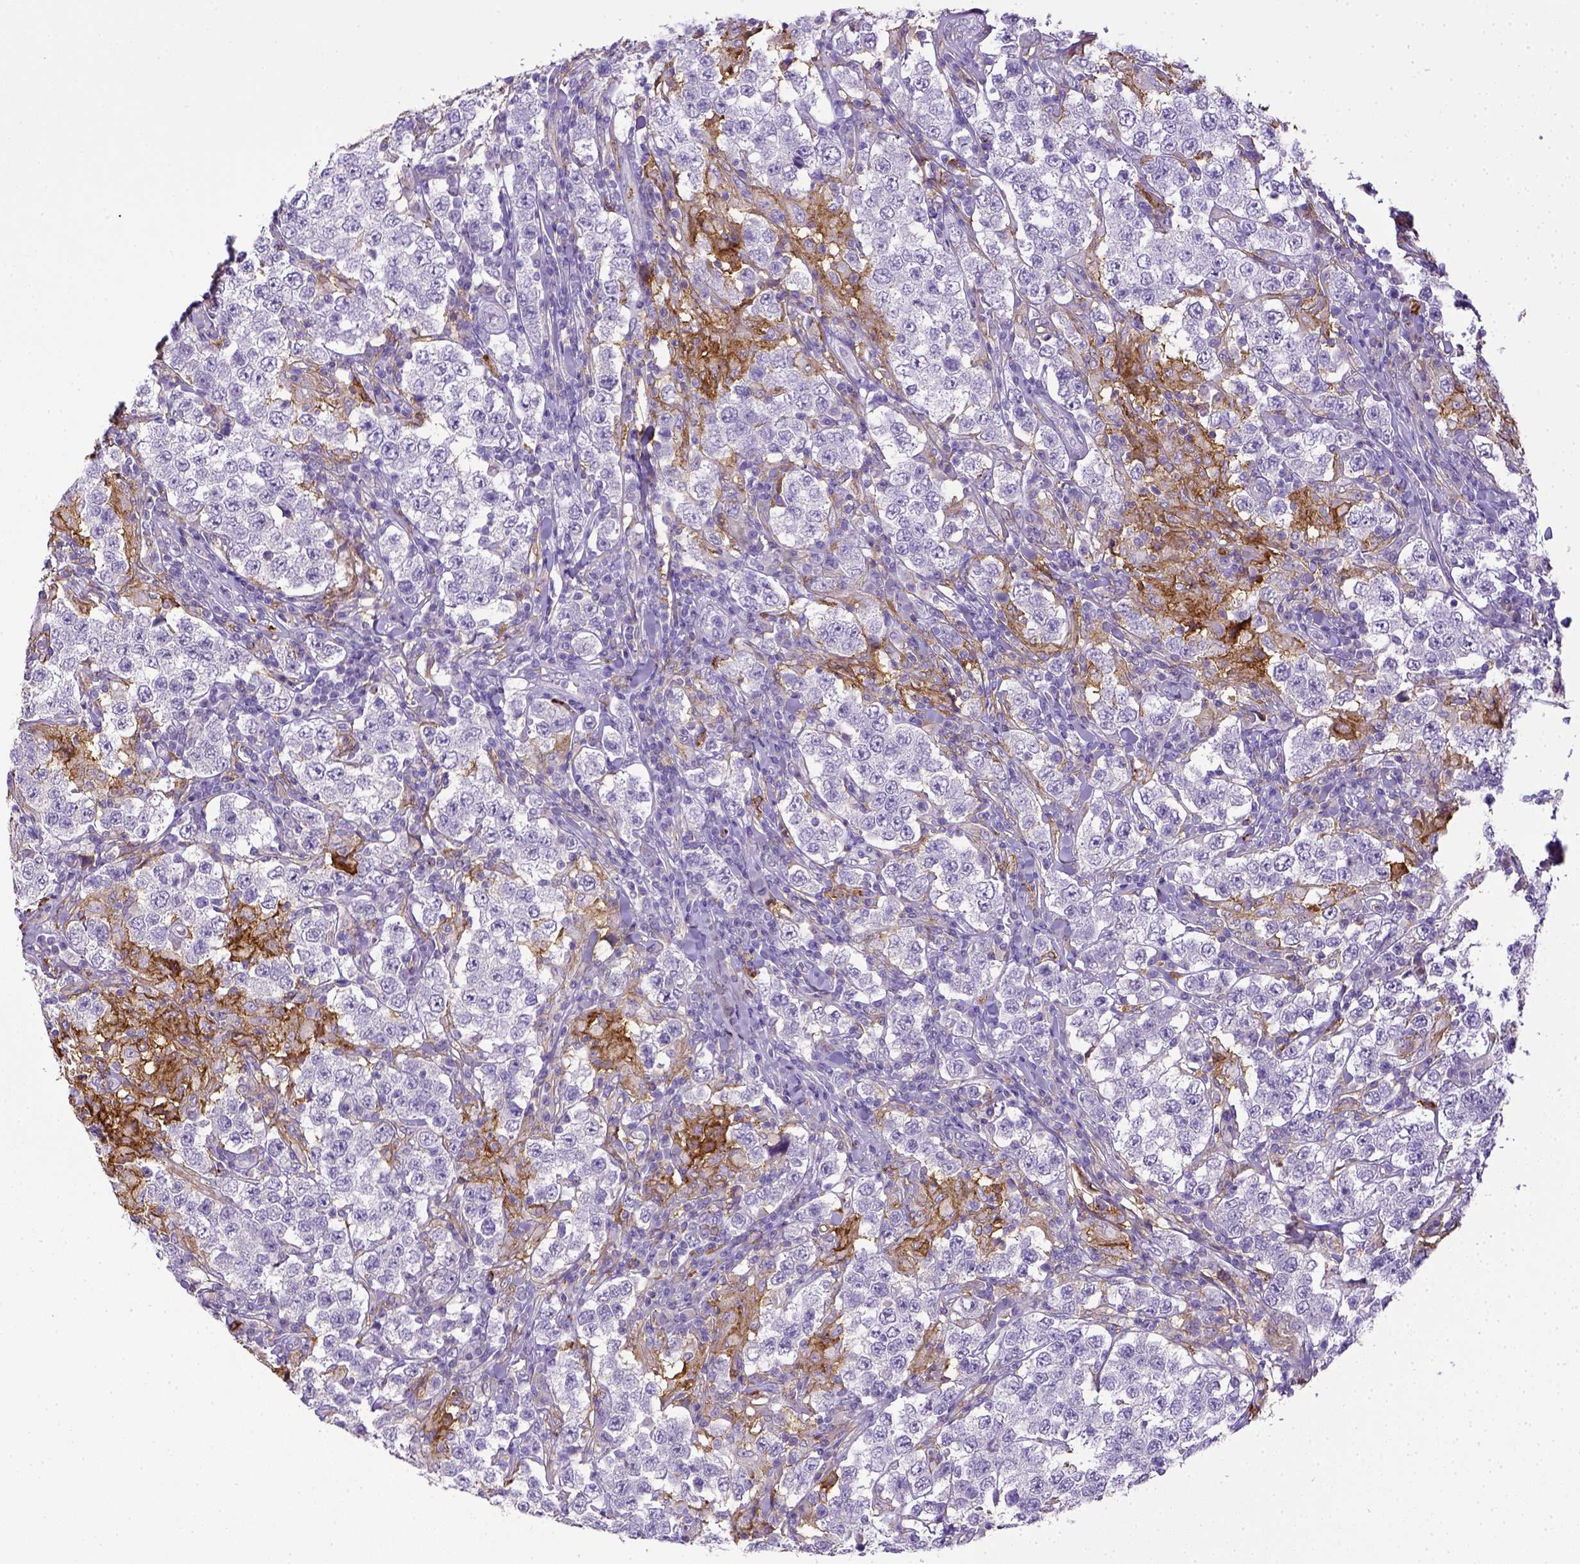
{"staining": {"intensity": "negative", "quantity": "none", "location": "none"}, "tissue": "testis cancer", "cell_type": "Tumor cells", "image_type": "cancer", "snomed": [{"axis": "morphology", "description": "Seminoma, NOS"}, {"axis": "morphology", "description": "Carcinoma, Embryonal, NOS"}, {"axis": "topography", "description": "Testis"}], "caption": "Protein analysis of testis cancer (embryonal carcinoma) displays no significant positivity in tumor cells. Brightfield microscopy of IHC stained with DAB (3,3'-diaminobenzidine) (brown) and hematoxylin (blue), captured at high magnification.", "gene": "ITGAM", "patient": {"sex": "male", "age": 41}}